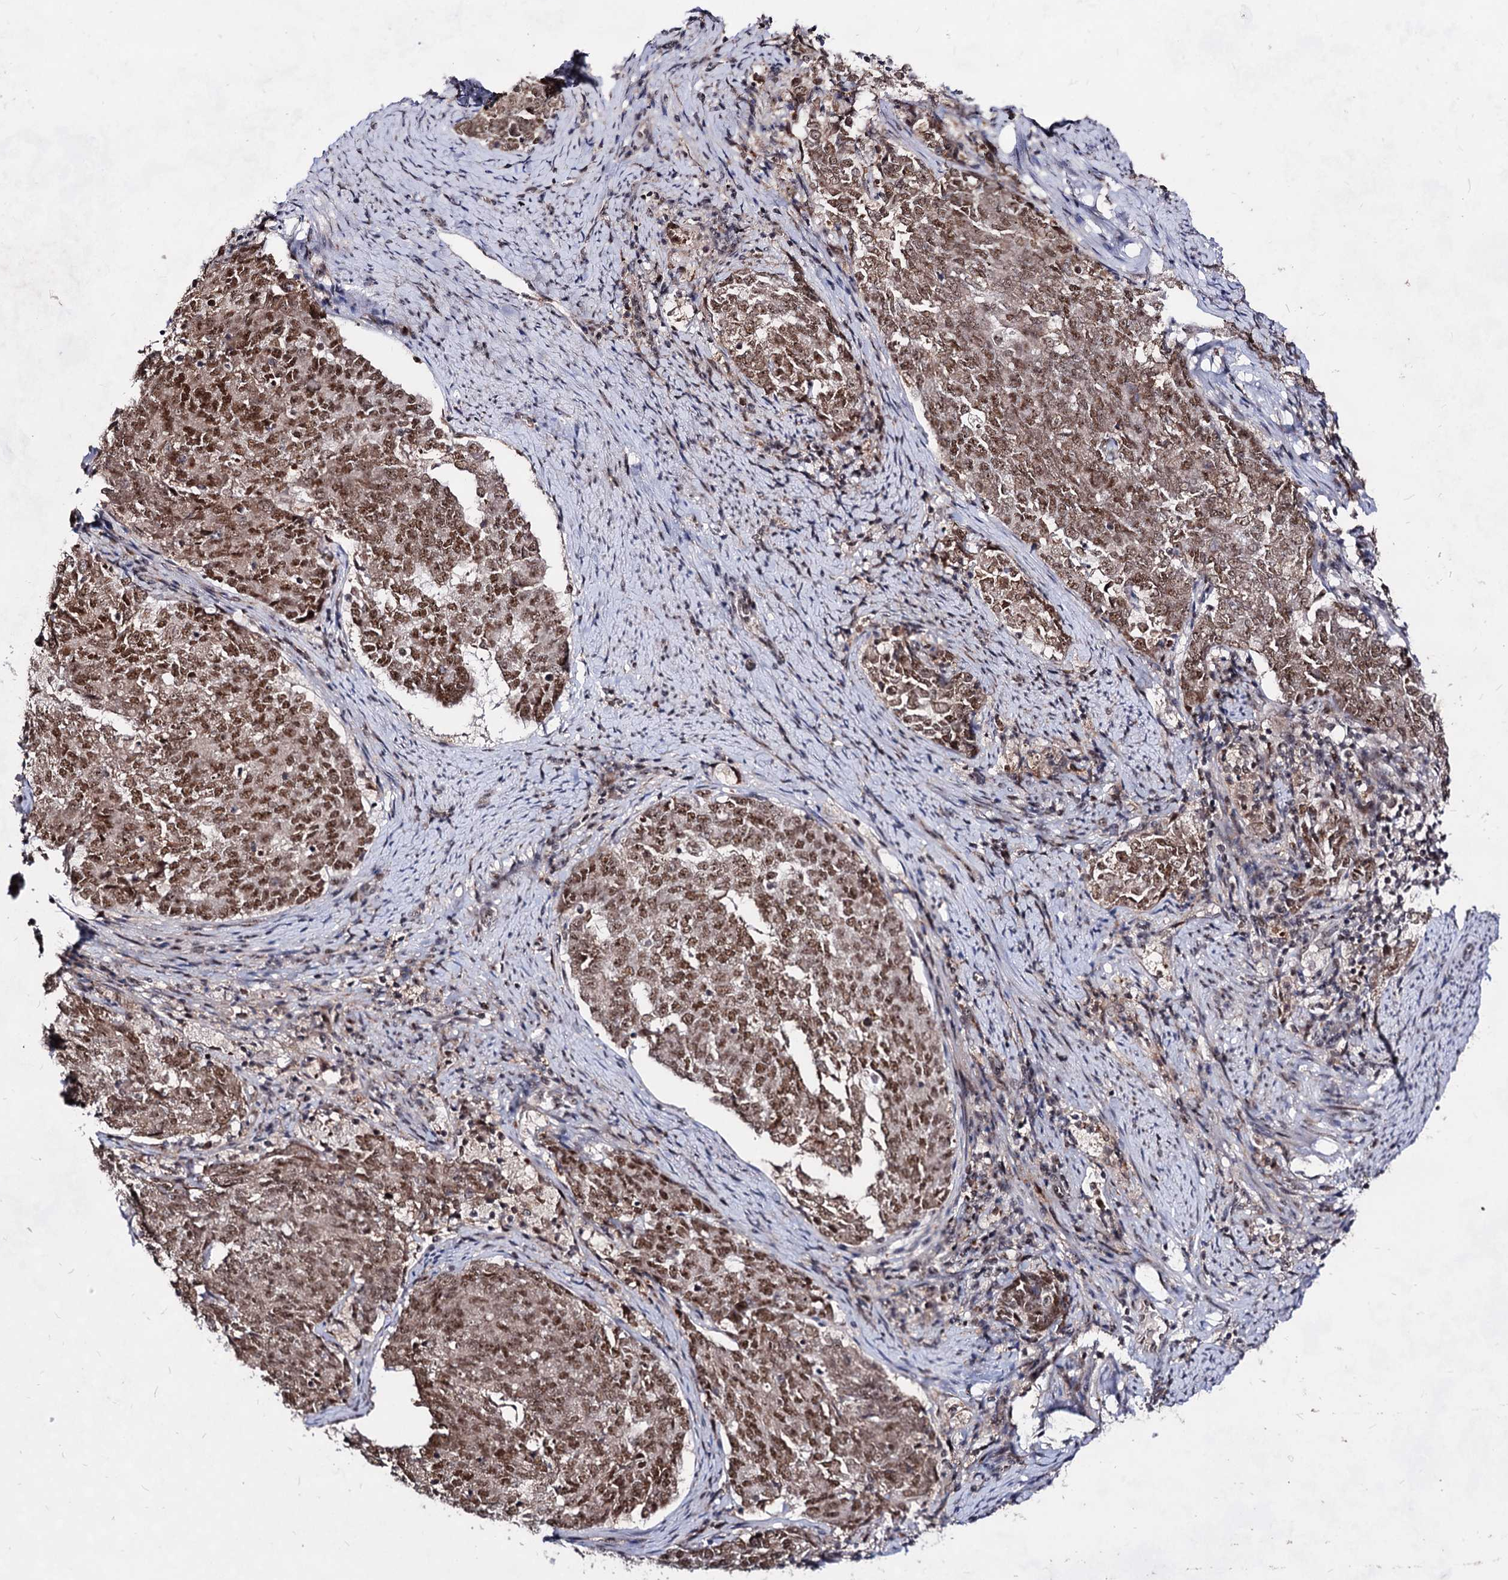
{"staining": {"intensity": "moderate", "quantity": ">75%", "location": "nuclear"}, "tissue": "endometrial cancer", "cell_type": "Tumor cells", "image_type": "cancer", "snomed": [{"axis": "morphology", "description": "Adenocarcinoma, NOS"}, {"axis": "topography", "description": "Endometrium"}], "caption": "Protein expression analysis of human endometrial adenocarcinoma reveals moderate nuclear expression in approximately >75% of tumor cells.", "gene": "EXOSC10", "patient": {"sex": "female", "age": 80}}